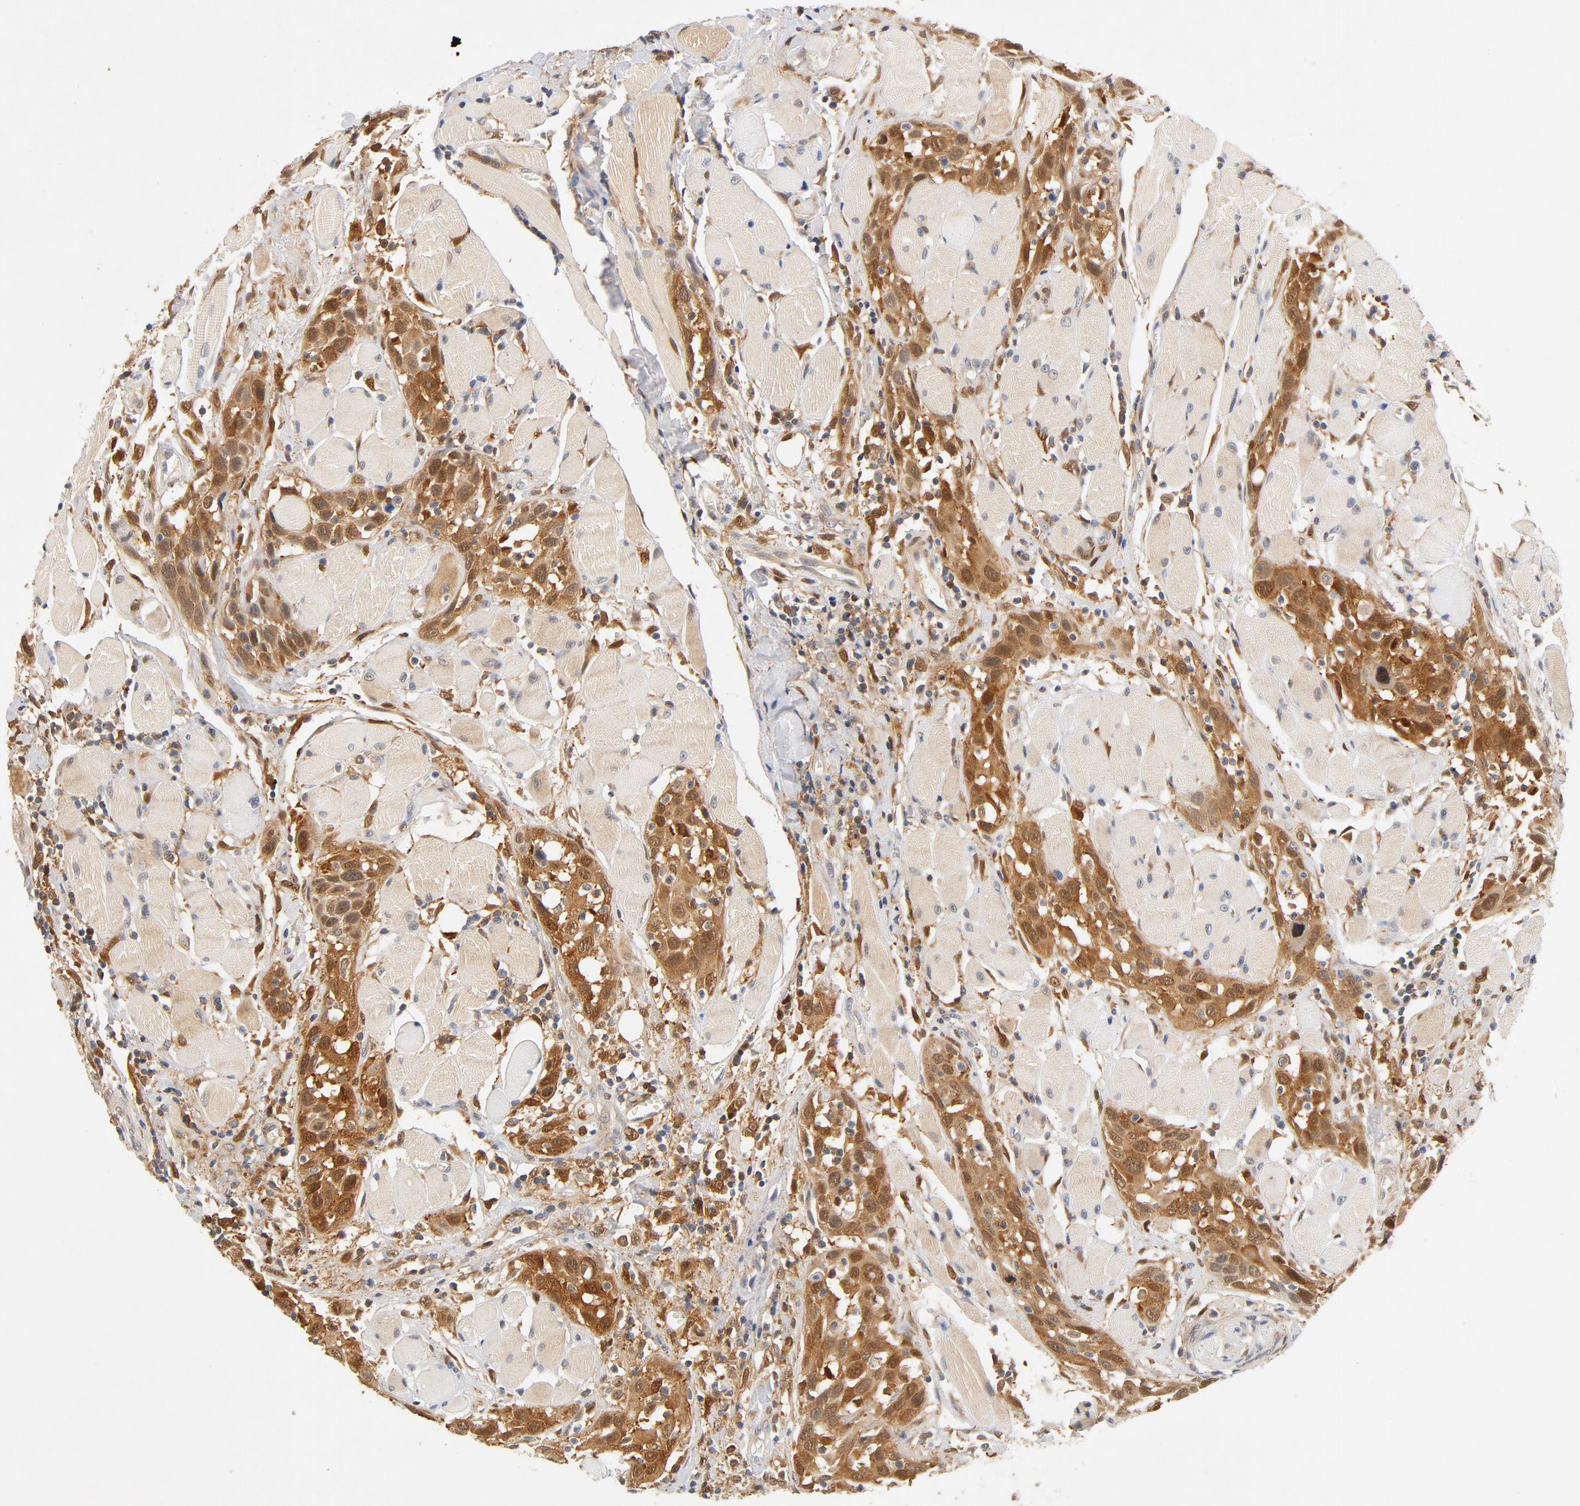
{"staining": {"intensity": "strong", "quantity": ">75%", "location": "cytoplasmic/membranous"}, "tissue": "head and neck cancer", "cell_type": "Tumor cells", "image_type": "cancer", "snomed": [{"axis": "morphology", "description": "Squamous cell carcinoma, NOS"}, {"axis": "topography", "description": "Oral tissue"}, {"axis": "topography", "description": "Head-Neck"}], "caption": "A photomicrograph showing strong cytoplasmic/membranous positivity in approximately >75% of tumor cells in head and neck squamous cell carcinoma, as visualized by brown immunohistochemical staining.", "gene": "STAT1", "patient": {"sex": "female", "age": 50}}